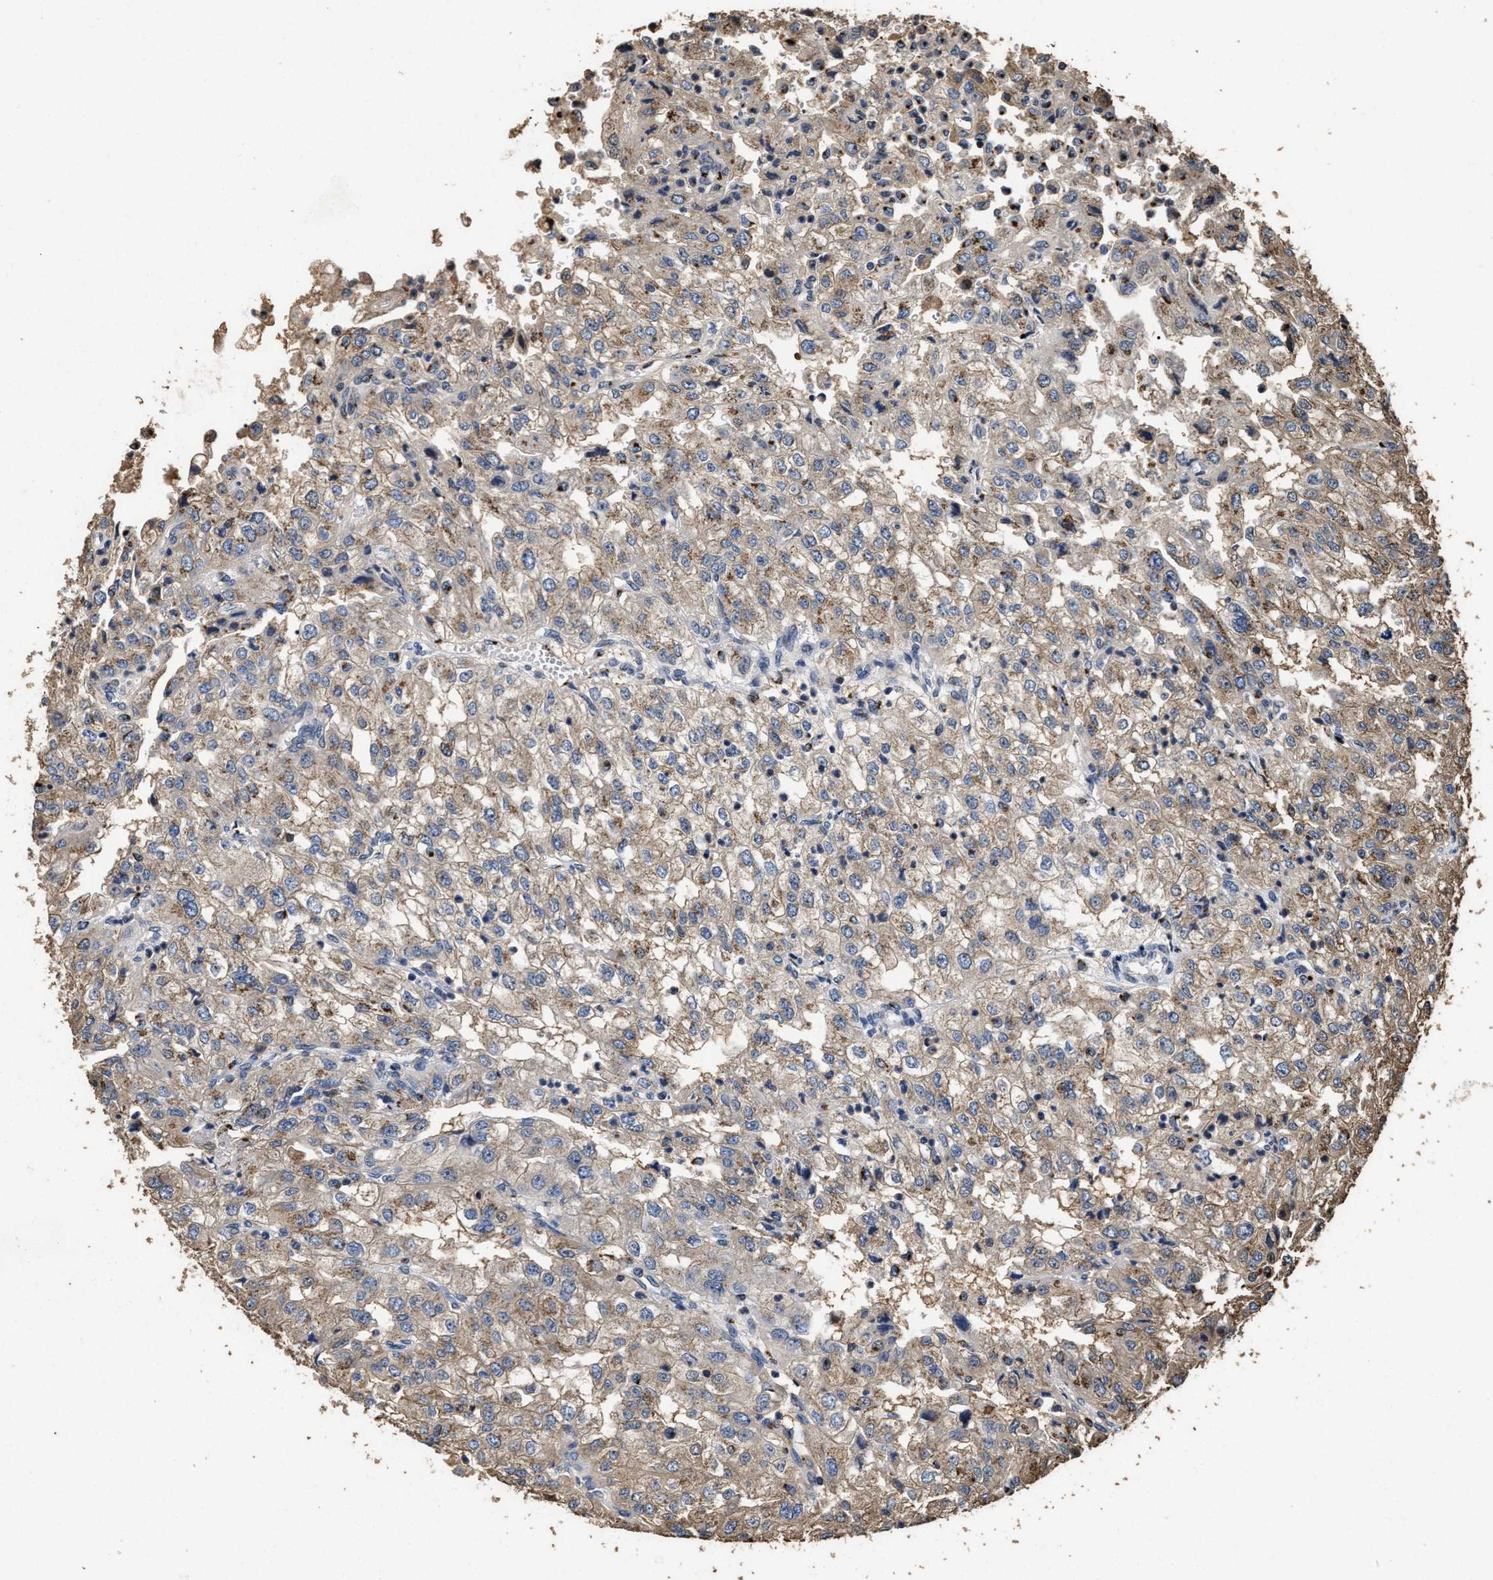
{"staining": {"intensity": "weak", "quantity": ">75%", "location": "cytoplasmic/membranous"}, "tissue": "renal cancer", "cell_type": "Tumor cells", "image_type": "cancer", "snomed": [{"axis": "morphology", "description": "Adenocarcinoma, NOS"}, {"axis": "topography", "description": "Kidney"}], "caption": "Immunohistochemistry (IHC) staining of renal cancer (adenocarcinoma), which shows low levels of weak cytoplasmic/membranous expression in about >75% of tumor cells indicating weak cytoplasmic/membranous protein positivity. The staining was performed using DAB (3,3'-diaminobenzidine) (brown) for protein detection and nuclei were counterstained in hematoxylin (blue).", "gene": "TPST2", "patient": {"sex": "female", "age": 54}}